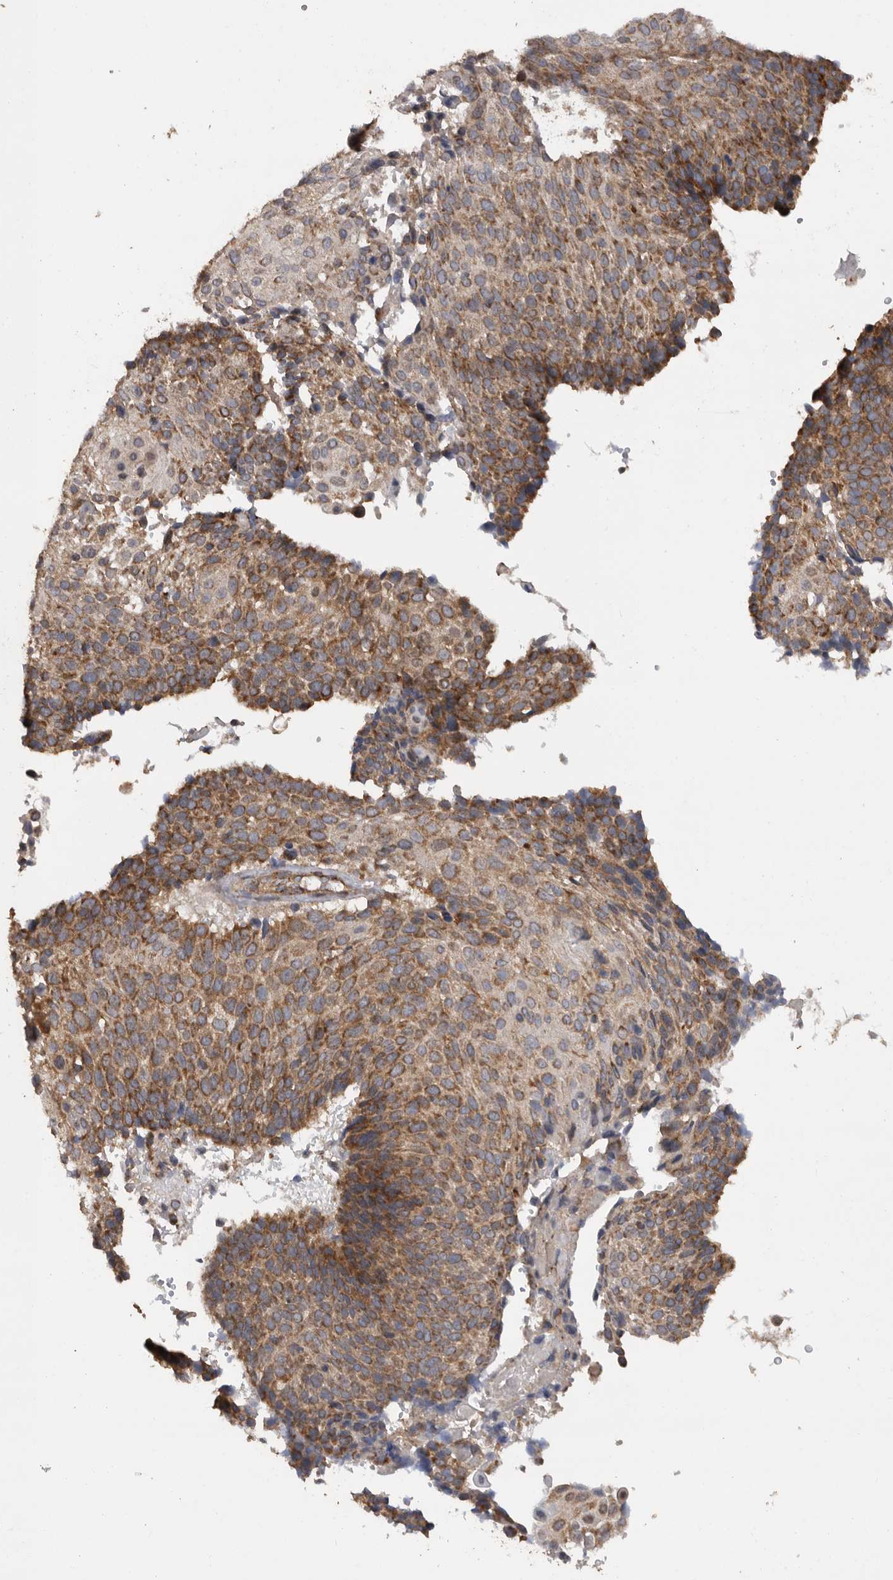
{"staining": {"intensity": "moderate", "quantity": ">75%", "location": "cytoplasmic/membranous"}, "tissue": "cervical cancer", "cell_type": "Tumor cells", "image_type": "cancer", "snomed": [{"axis": "morphology", "description": "Squamous cell carcinoma, NOS"}, {"axis": "topography", "description": "Cervix"}], "caption": "Moderate cytoplasmic/membranous protein positivity is identified in approximately >75% of tumor cells in cervical squamous cell carcinoma.", "gene": "PODXL2", "patient": {"sex": "female", "age": 74}}